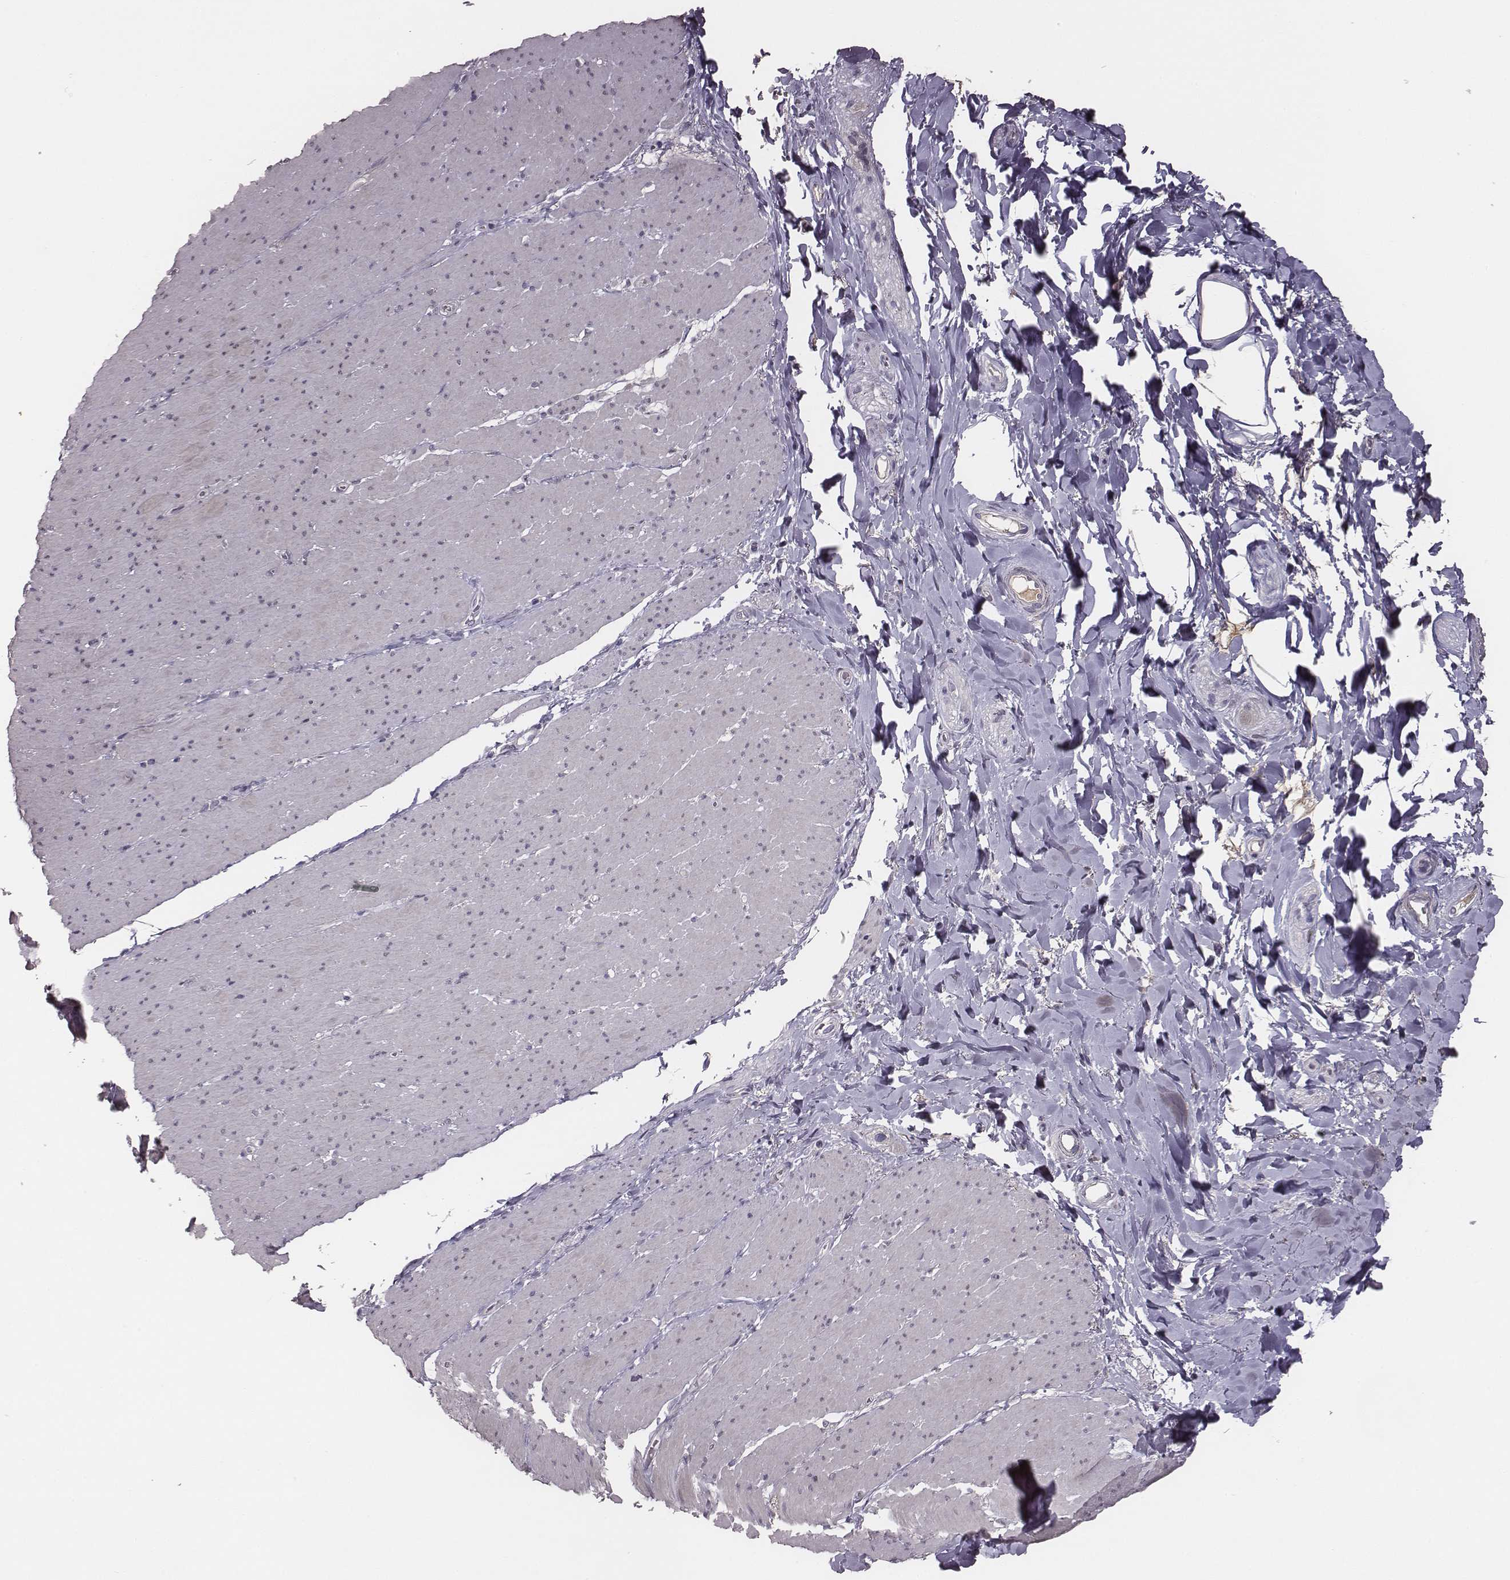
{"staining": {"intensity": "negative", "quantity": "none", "location": "none"}, "tissue": "smooth muscle", "cell_type": "Smooth muscle cells", "image_type": "normal", "snomed": [{"axis": "morphology", "description": "Normal tissue, NOS"}, {"axis": "topography", "description": "Smooth muscle"}, {"axis": "topography", "description": "Rectum"}], "caption": "This is an IHC image of normal smooth muscle. There is no positivity in smooth muscle cells.", "gene": "SLC22A6", "patient": {"sex": "male", "age": 53}}